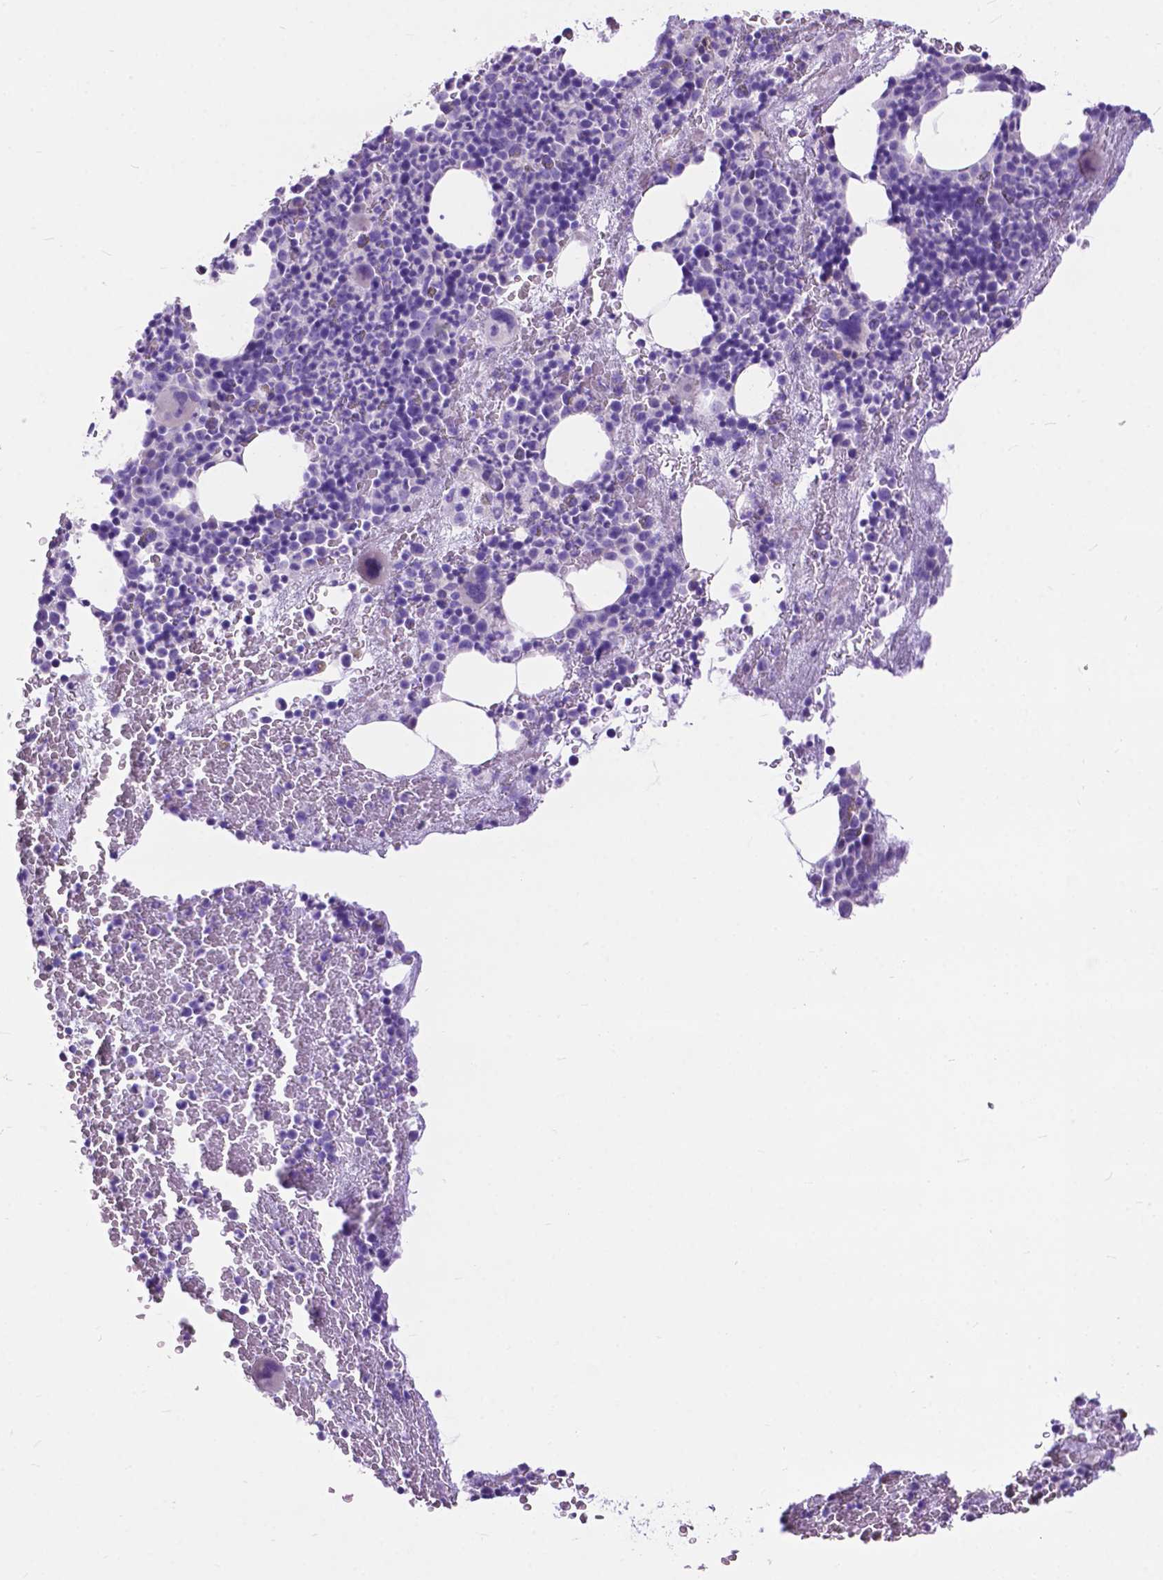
{"staining": {"intensity": "negative", "quantity": "none", "location": "none"}, "tissue": "bone marrow", "cell_type": "Hematopoietic cells", "image_type": "normal", "snomed": [{"axis": "morphology", "description": "Normal tissue, NOS"}, {"axis": "topography", "description": "Bone marrow"}], "caption": "IHC of normal bone marrow reveals no positivity in hematopoietic cells.", "gene": "PCDHA12", "patient": {"sex": "male", "age": 44}}